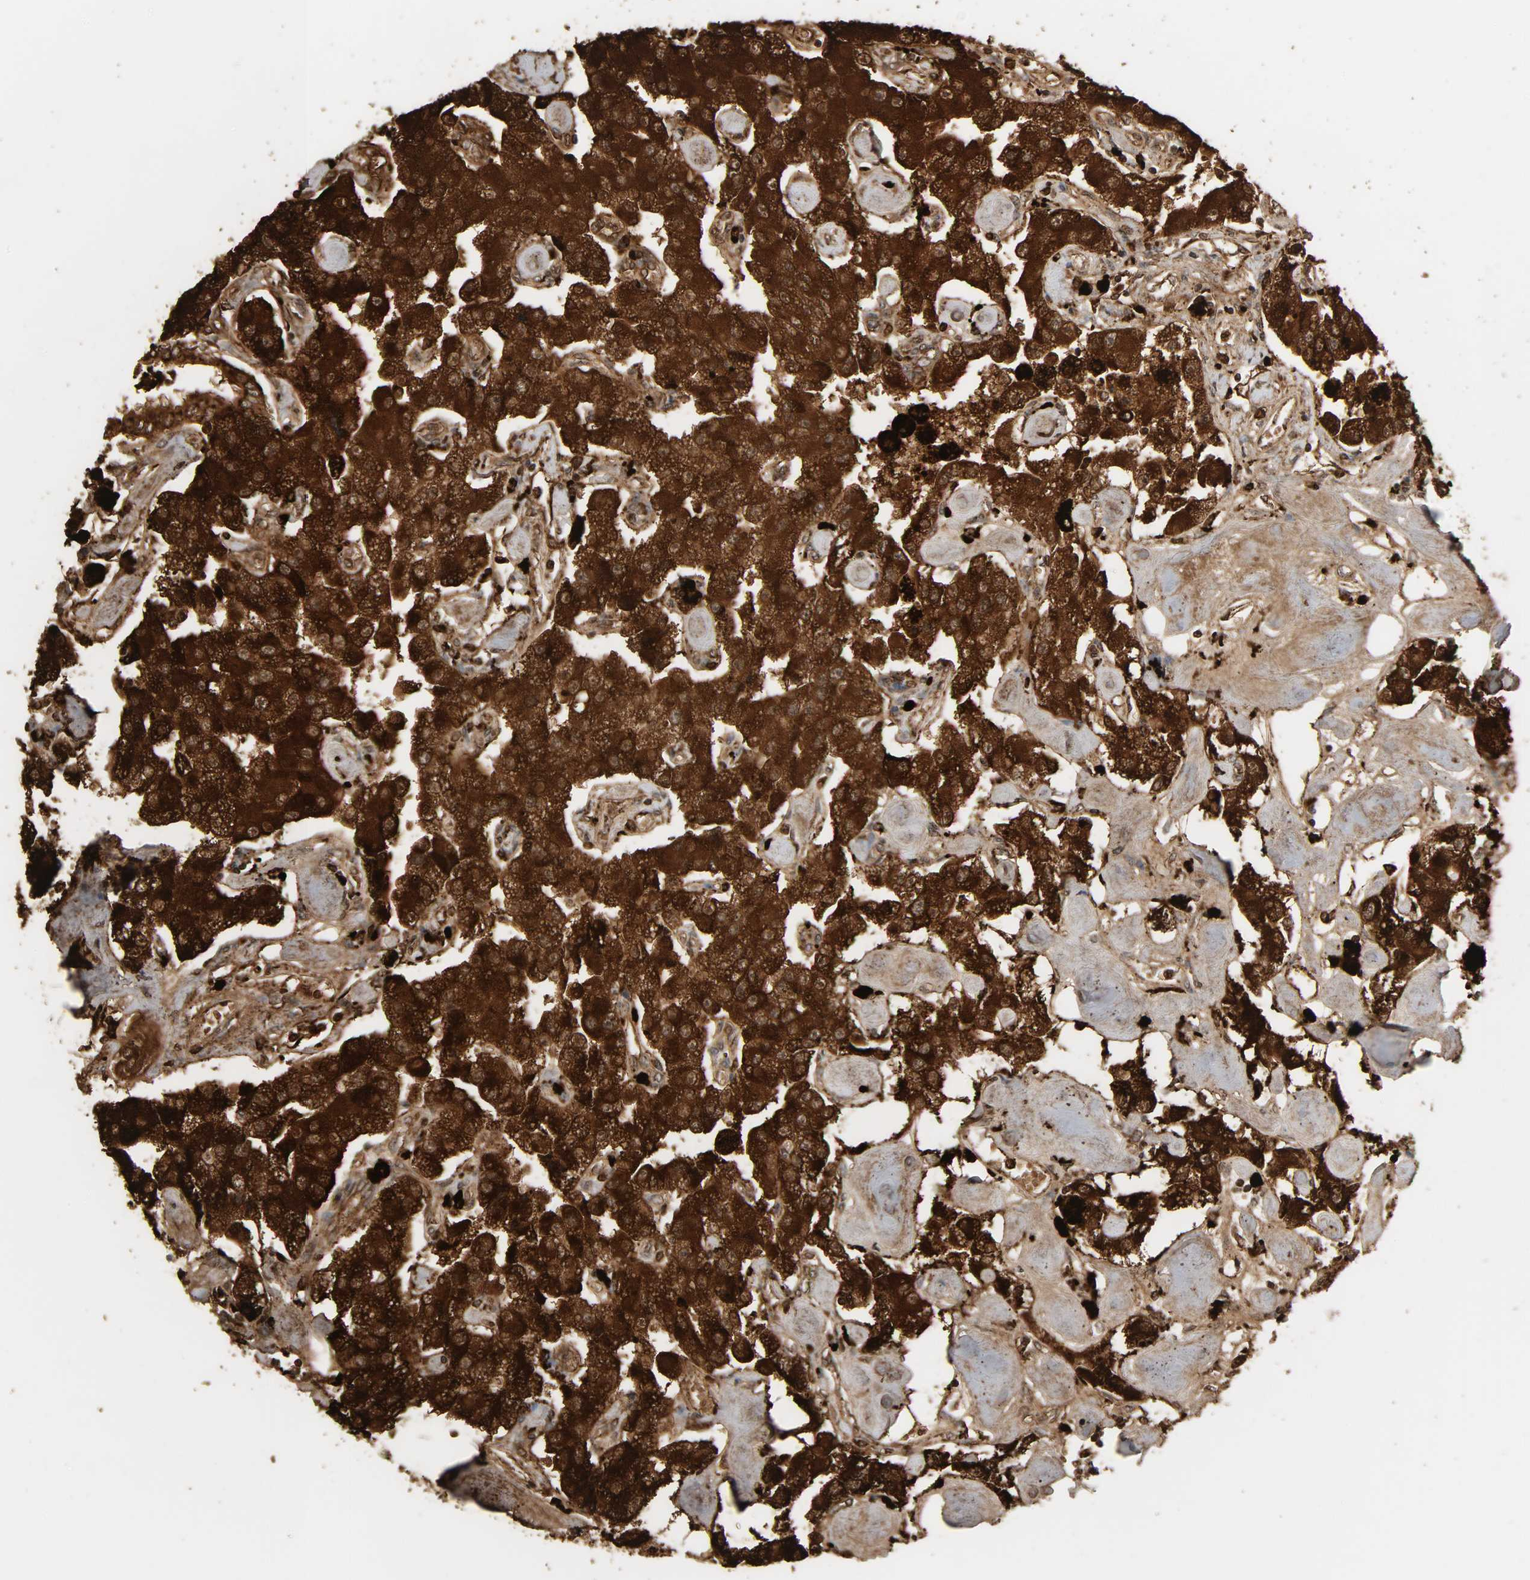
{"staining": {"intensity": "strong", "quantity": ">75%", "location": "cytoplasmic/membranous"}, "tissue": "carcinoid", "cell_type": "Tumor cells", "image_type": "cancer", "snomed": [{"axis": "morphology", "description": "Carcinoid, malignant, NOS"}, {"axis": "topography", "description": "Pancreas"}], "caption": "Protein positivity by IHC displays strong cytoplasmic/membranous positivity in approximately >75% of tumor cells in carcinoid (malignant). (DAB (3,3'-diaminobenzidine) = brown stain, brightfield microscopy at high magnification).", "gene": "PSAP", "patient": {"sex": "male", "age": 41}}